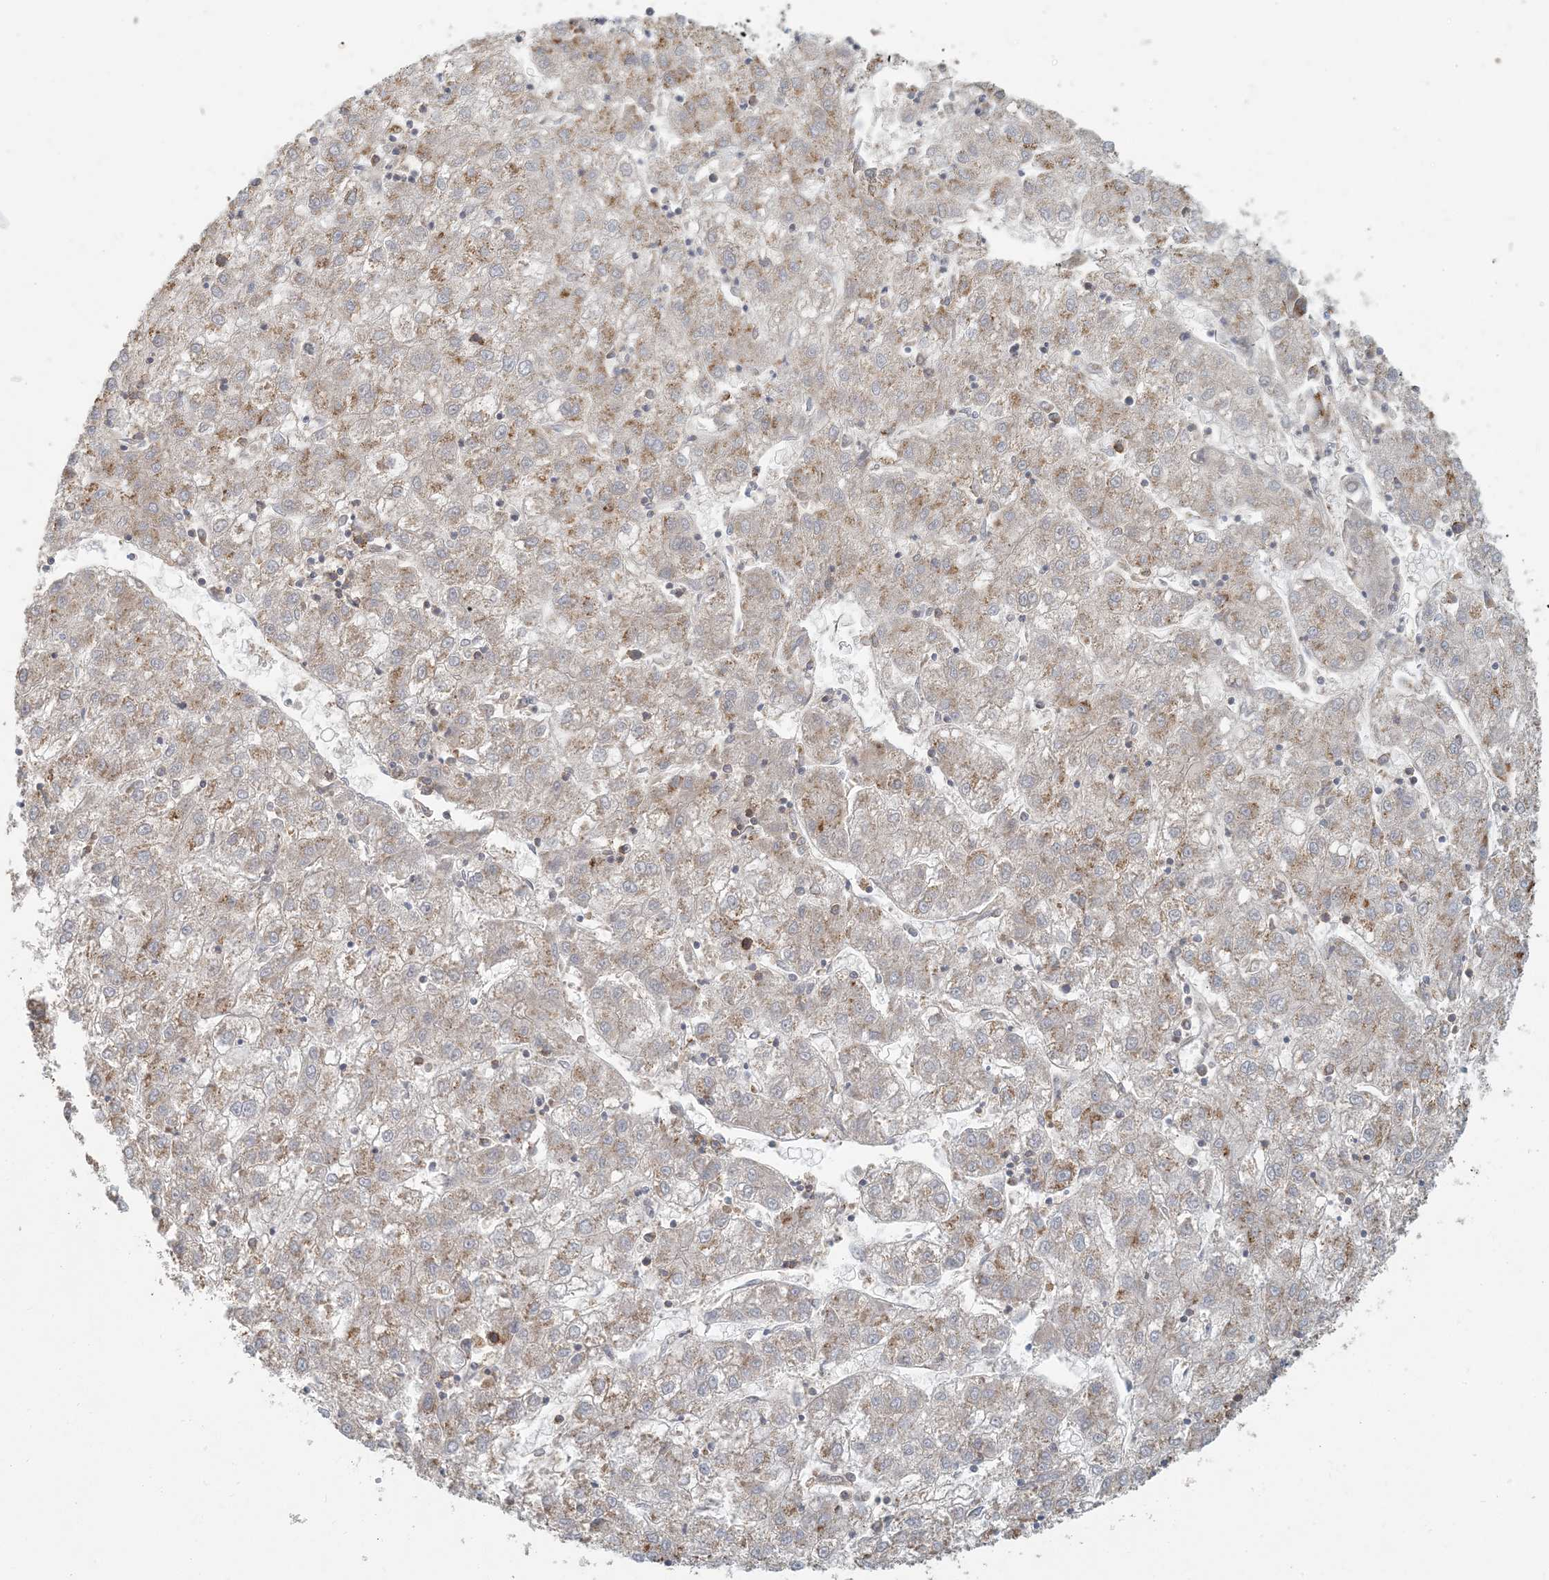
{"staining": {"intensity": "weak", "quantity": ">75%", "location": "cytoplasmic/membranous"}, "tissue": "liver cancer", "cell_type": "Tumor cells", "image_type": "cancer", "snomed": [{"axis": "morphology", "description": "Carcinoma, Hepatocellular, NOS"}, {"axis": "topography", "description": "Liver"}], "caption": "This is a micrograph of IHC staining of liver cancer, which shows weak positivity in the cytoplasmic/membranous of tumor cells.", "gene": "HACL1", "patient": {"sex": "male", "age": 72}}